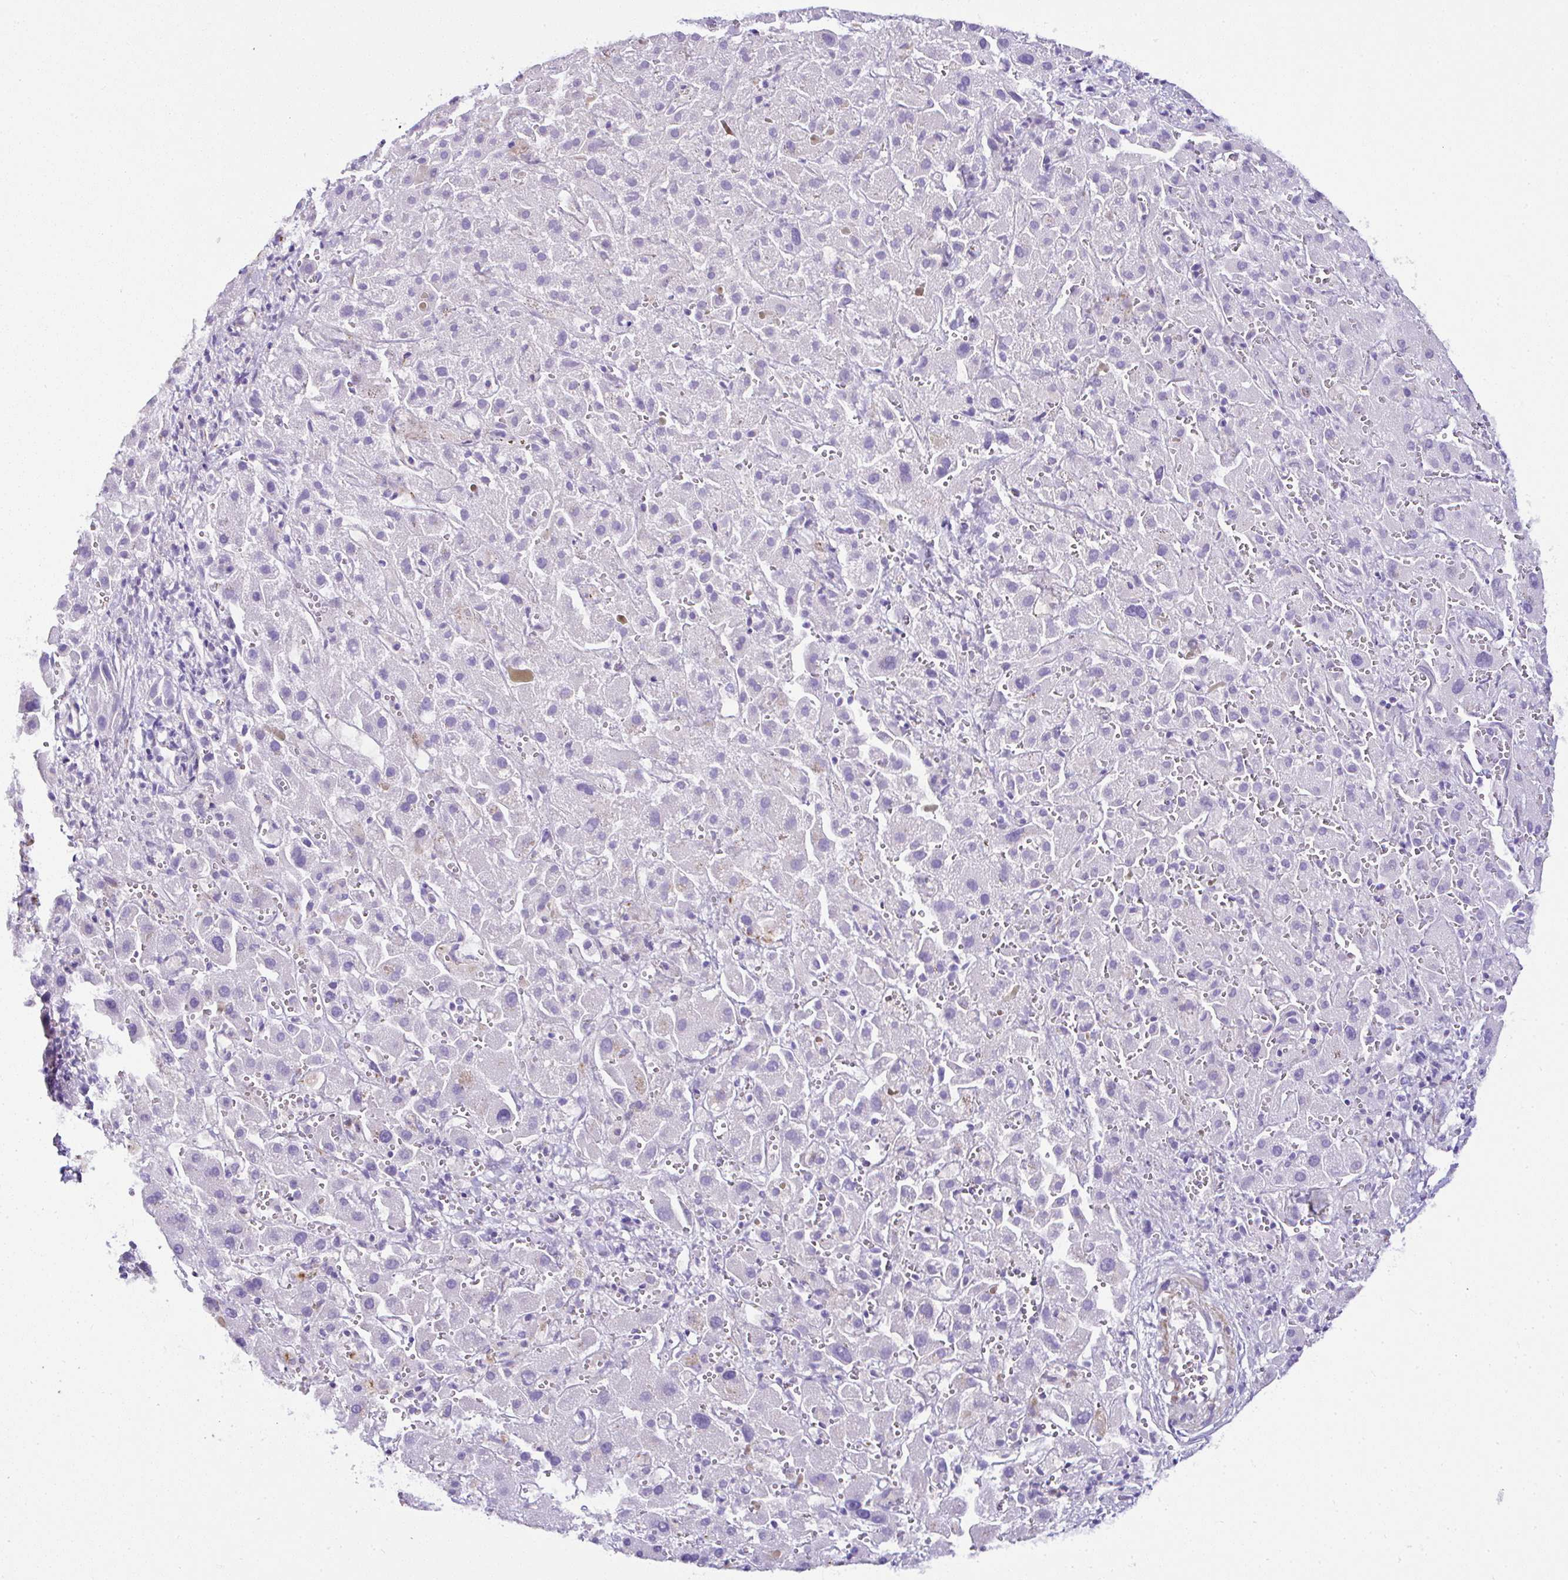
{"staining": {"intensity": "negative", "quantity": "none", "location": "none"}, "tissue": "liver cancer", "cell_type": "Tumor cells", "image_type": "cancer", "snomed": [{"axis": "morphology", "description": "Cholangiocarcinoma"}, {"axis": "topography", "description": "Liver"}], "caption": "IHC of cholangiocarcinoma (liver) demonstrates no positivity in tumor cells.", "gene": "DEPDC5", "patient": {"sex": "female", "age": 52}}